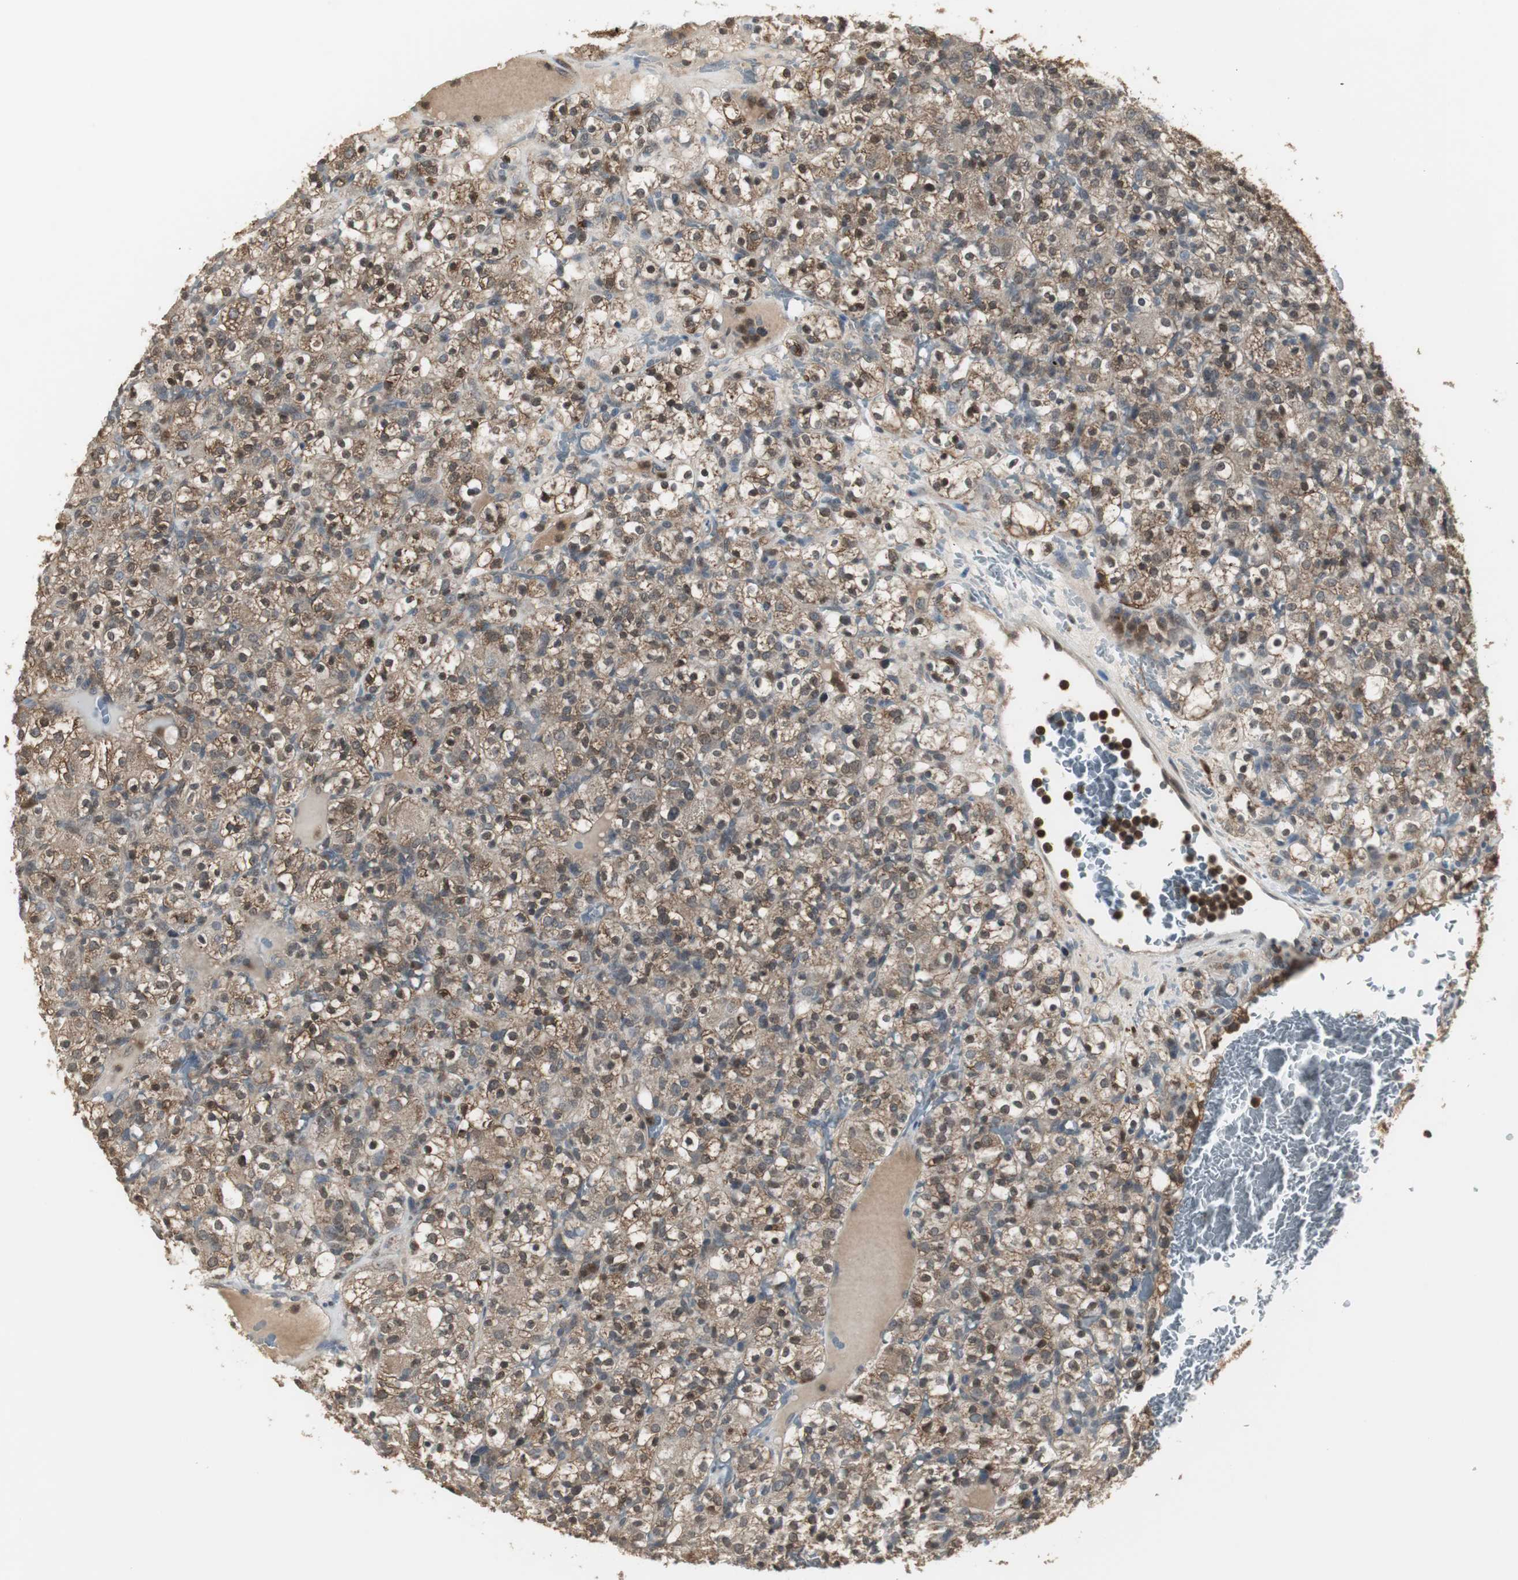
{"staining": {"intensity": "strong", "quantity": ">75%", "location": "cytoplasmic/membranous,nuclear"}, "tissue": "renal cancer", "cell_type": "Tumor cells", "image_type": "cancer", "snomed": [{"axis": "morphology", "description": "Normal tissue, NOS"}, {"axis": "morphology", "description": "Adenocarcinoma, NOS"}, {"axis": "topography", "description": "Kidney"}], "caption": "Protein positivity by immunohistochemistry (IHC) reveals strong cytoplasmic/membranous and nuclear positivity in about >75% of tumor cells in renal cancer (adenocarcinoma). (DAB (3,3'-diaminobenzidine) = brown stain, brightfield microscopy at high magnification).", "gene": "PLIN3", "patient": {"sex": "female", "age": 72}}